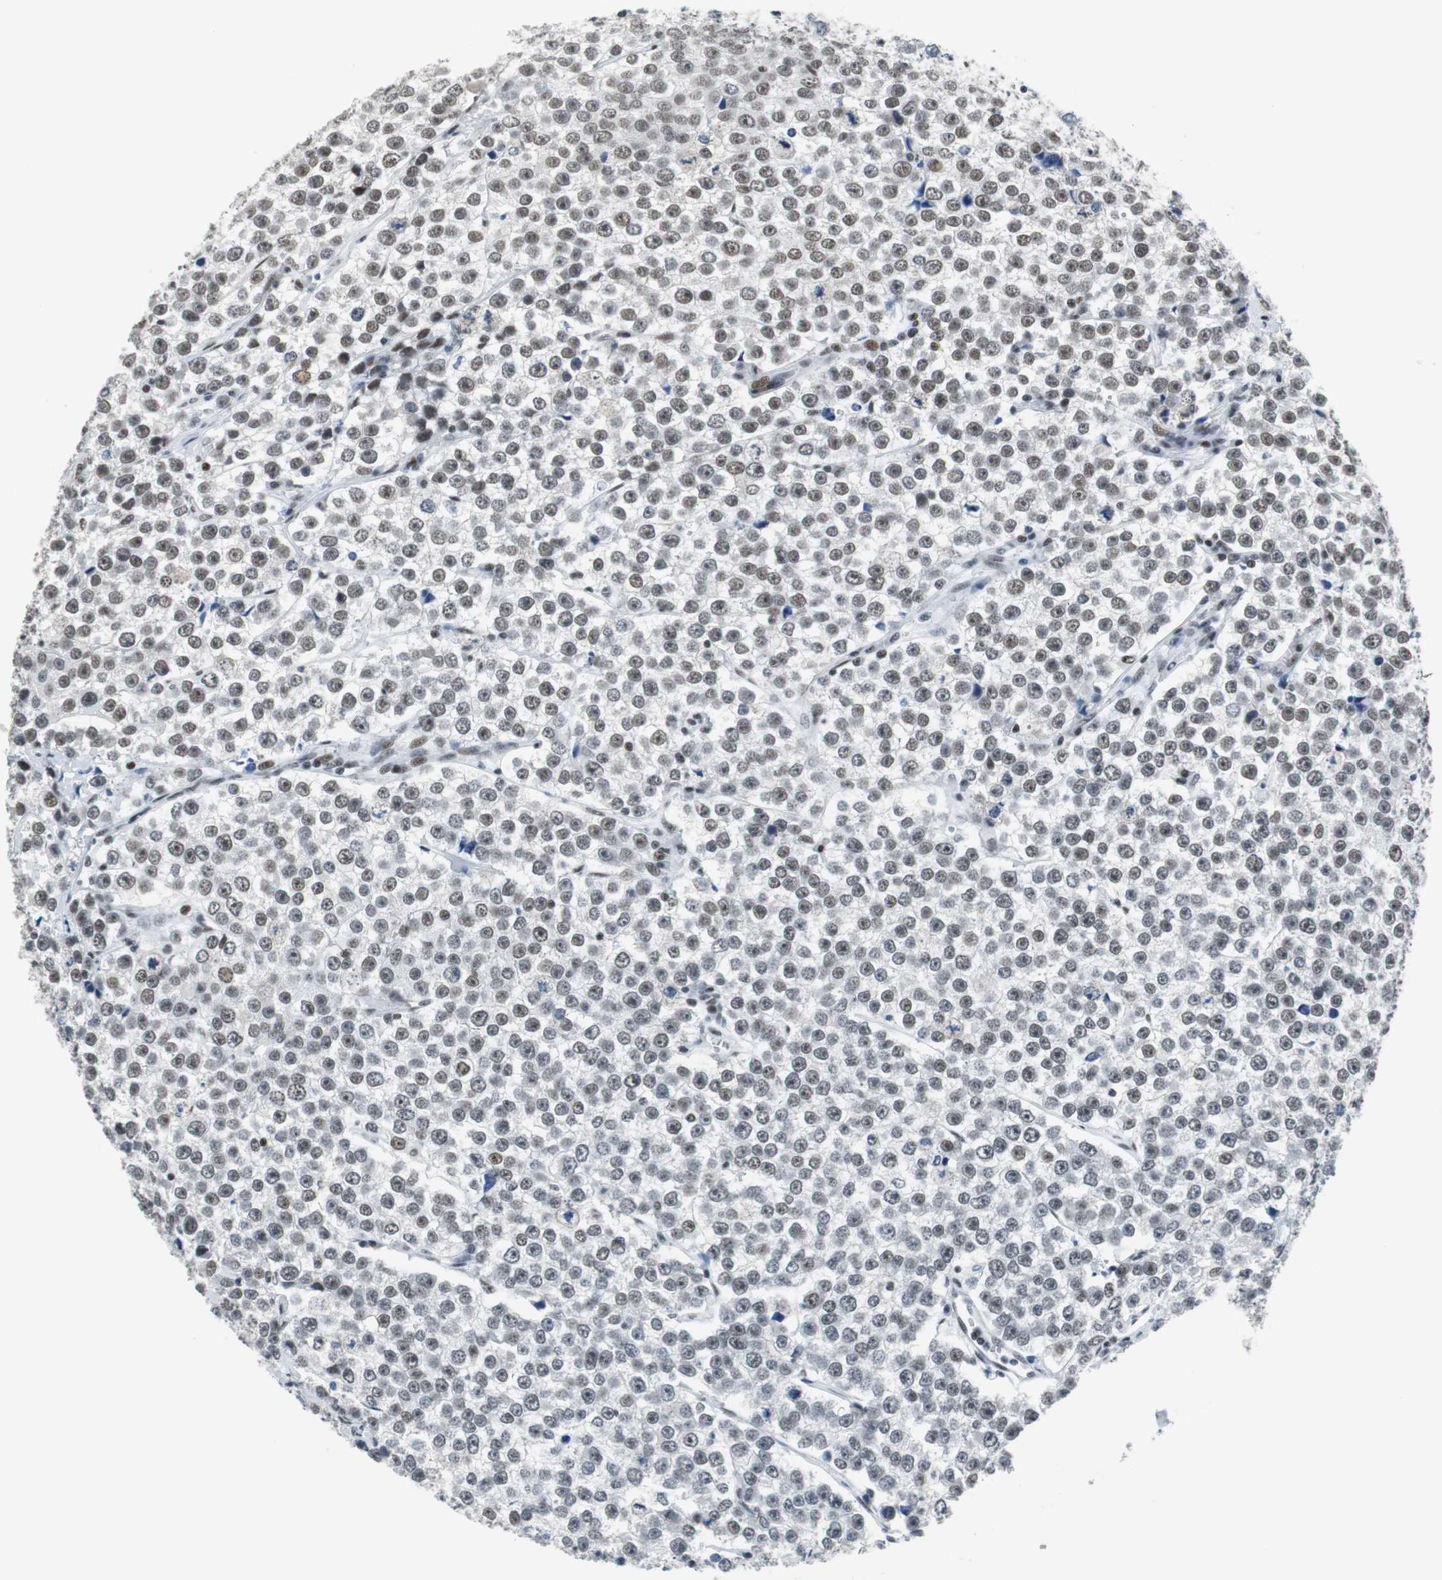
{"staining": {"intensity": "weak", "quantity": "<25%", "location": "nuclear"}, "tissue": "testis cancer", "cell_type": "Tumor cells", "image_type": "cancer", "snomed": [{"axis": "morphology", "description": "Seminoma, NOS"}, {"axis": "morphology", "description": "Carcinoma, Embryonal, NOS"}, {"axis": "topography", "description": "Testis"}], "caption": "A high-resolution histopathology image shows immunohistochemistry staining of embryonal carcinoma (testis), which shows no significant positivity in tumor cells.", "gene": "HDAC3", "patient": {"sex": "male", "age": 52}}